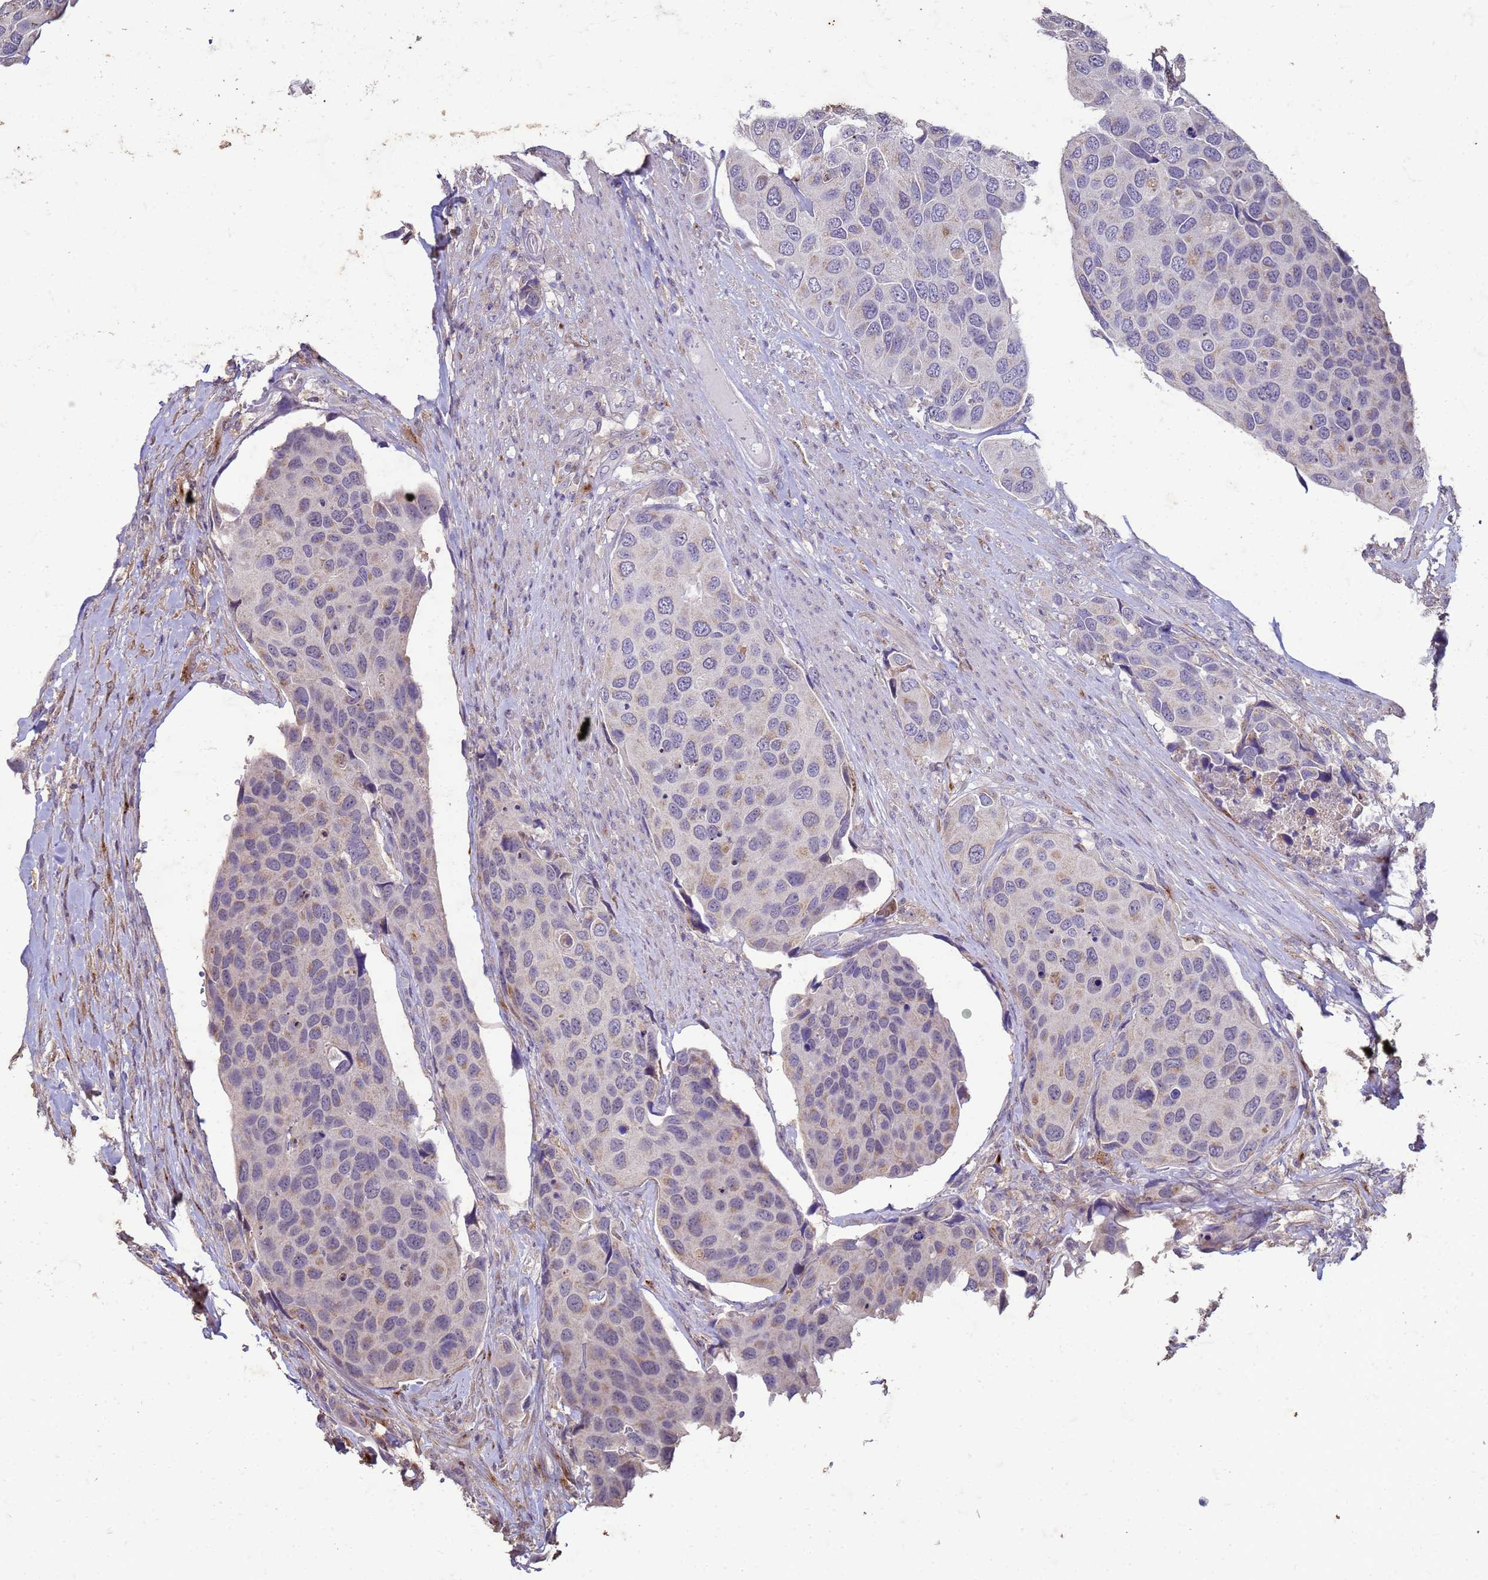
{"staining": {"intensity": "weak", "quantity": "<25%", "location": "cytoplasmic/membranous"}, "tissue": "urothelial cancer", "cell_type": "Tumor cells", "image_type": "cancer", "snomed": [{"axis": "morphology", "description": "Urothelial carcinoma, High grade"}, {"axis": "topography", "description": "Urinary bladder"}], "caption": "High power microscopy photomicrograph of an immunohistochemistry (IHC) micrograph of high-grade urothelial carcinoma, revealing no significant staining in tumor cells. The staining is performed using DAB brown chromogen with nuclei counter-stained in using hematoxylin.", "gene": "SLC25A15", "patient": {"sex": "male", "age": 74}}